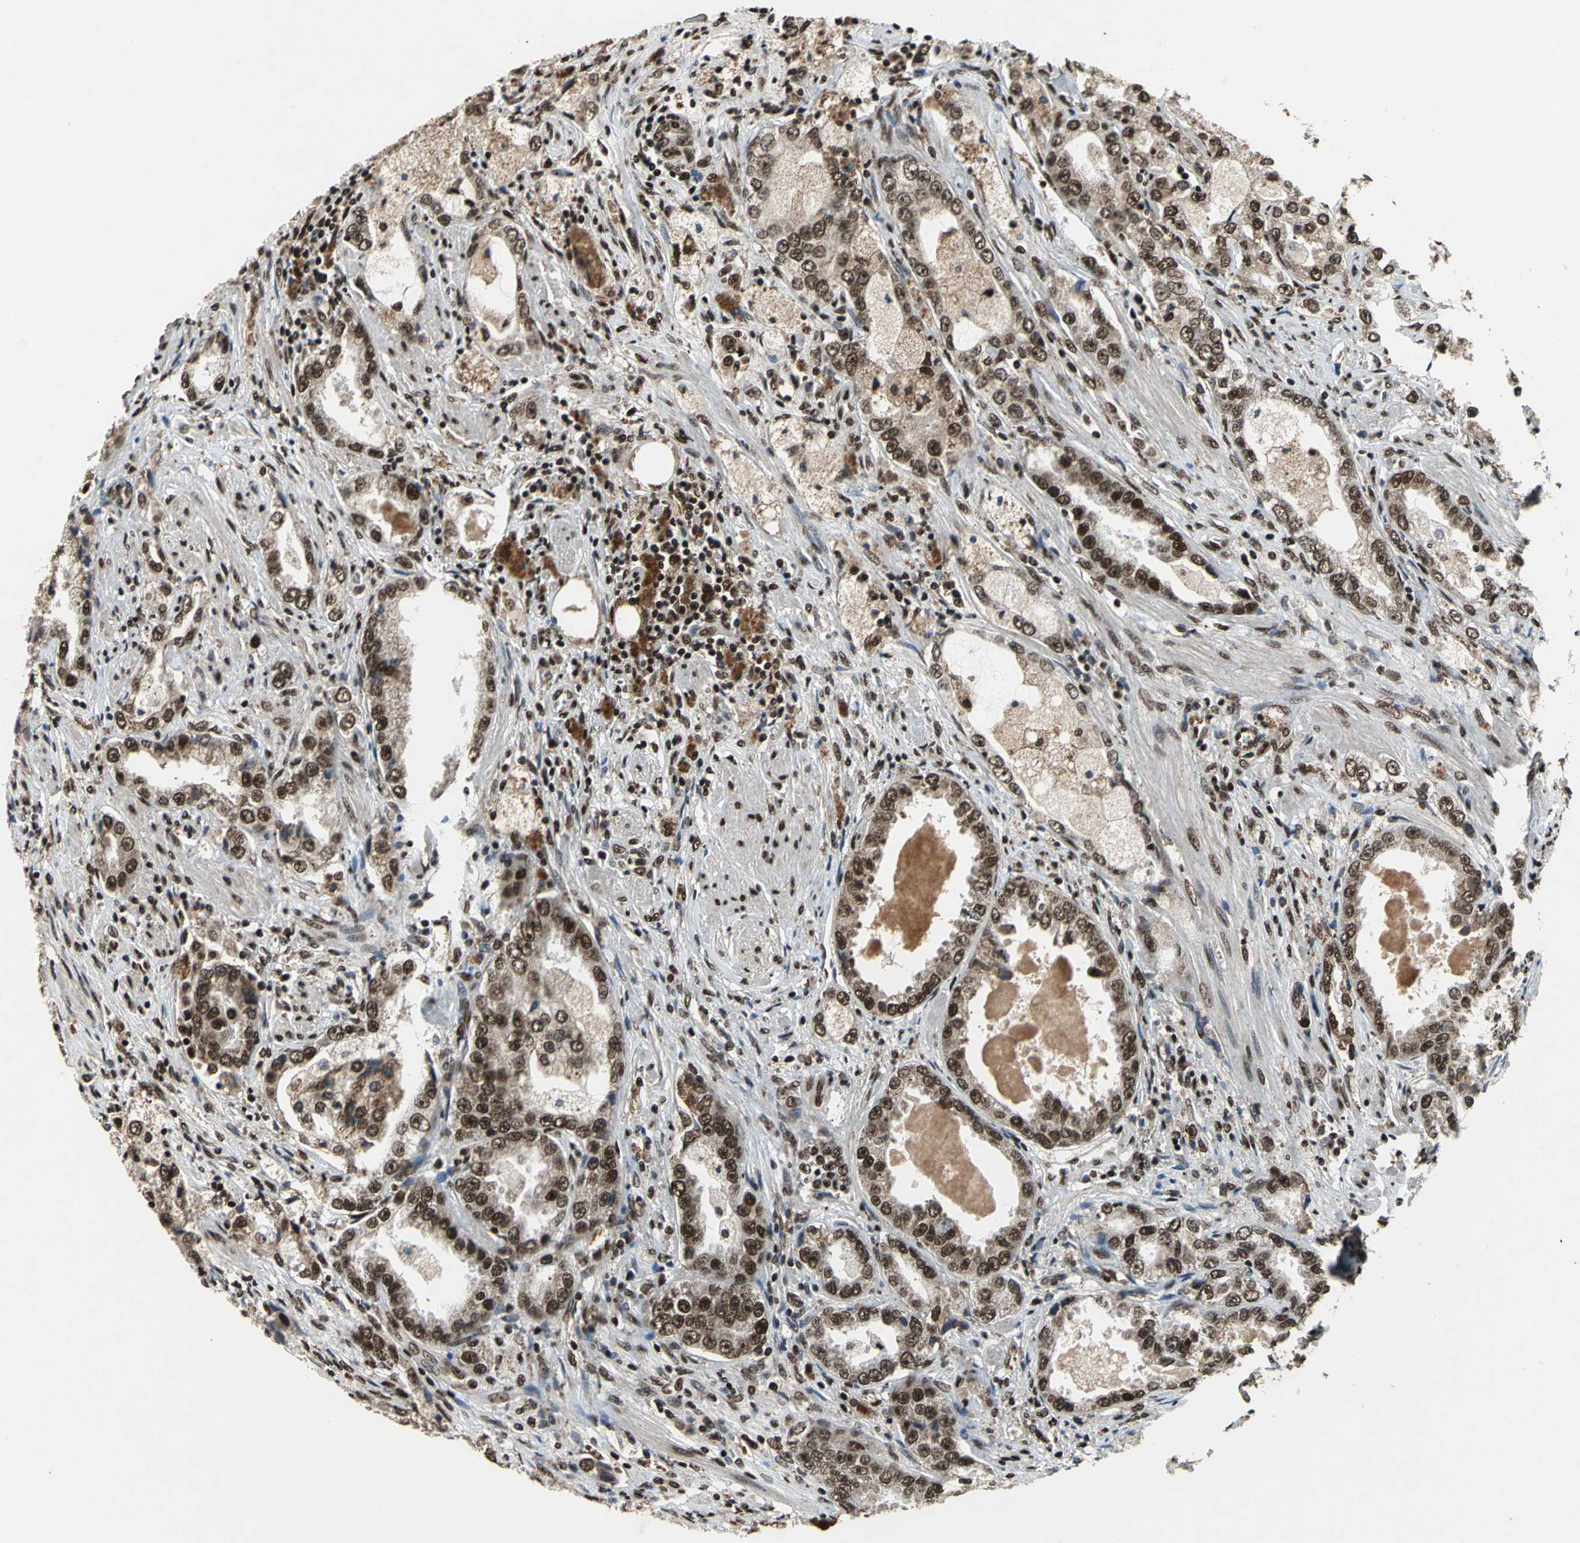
{"staining": {"intensity": "strong", "quantity": ">75%", "location": "nuclear"}, "tissue": "prostate cancer", "cell_type": "Tumor cells", "image_type": "cancer", "snomed": [{"axis": "morphology", "description": "Adenocarcinoma, High grade"}, {"axis": "topography", "description": "Prostate"}], "caption": "Immunohistochemistry histopathology image of prostate high-grade adenocarcinoma stained for a protein (brown), which exhibits high levels of strong nuclear staining in about >75% of tumor cells.", "gene": "MTA2", "patient": {"sex": "male", "age": 63}}